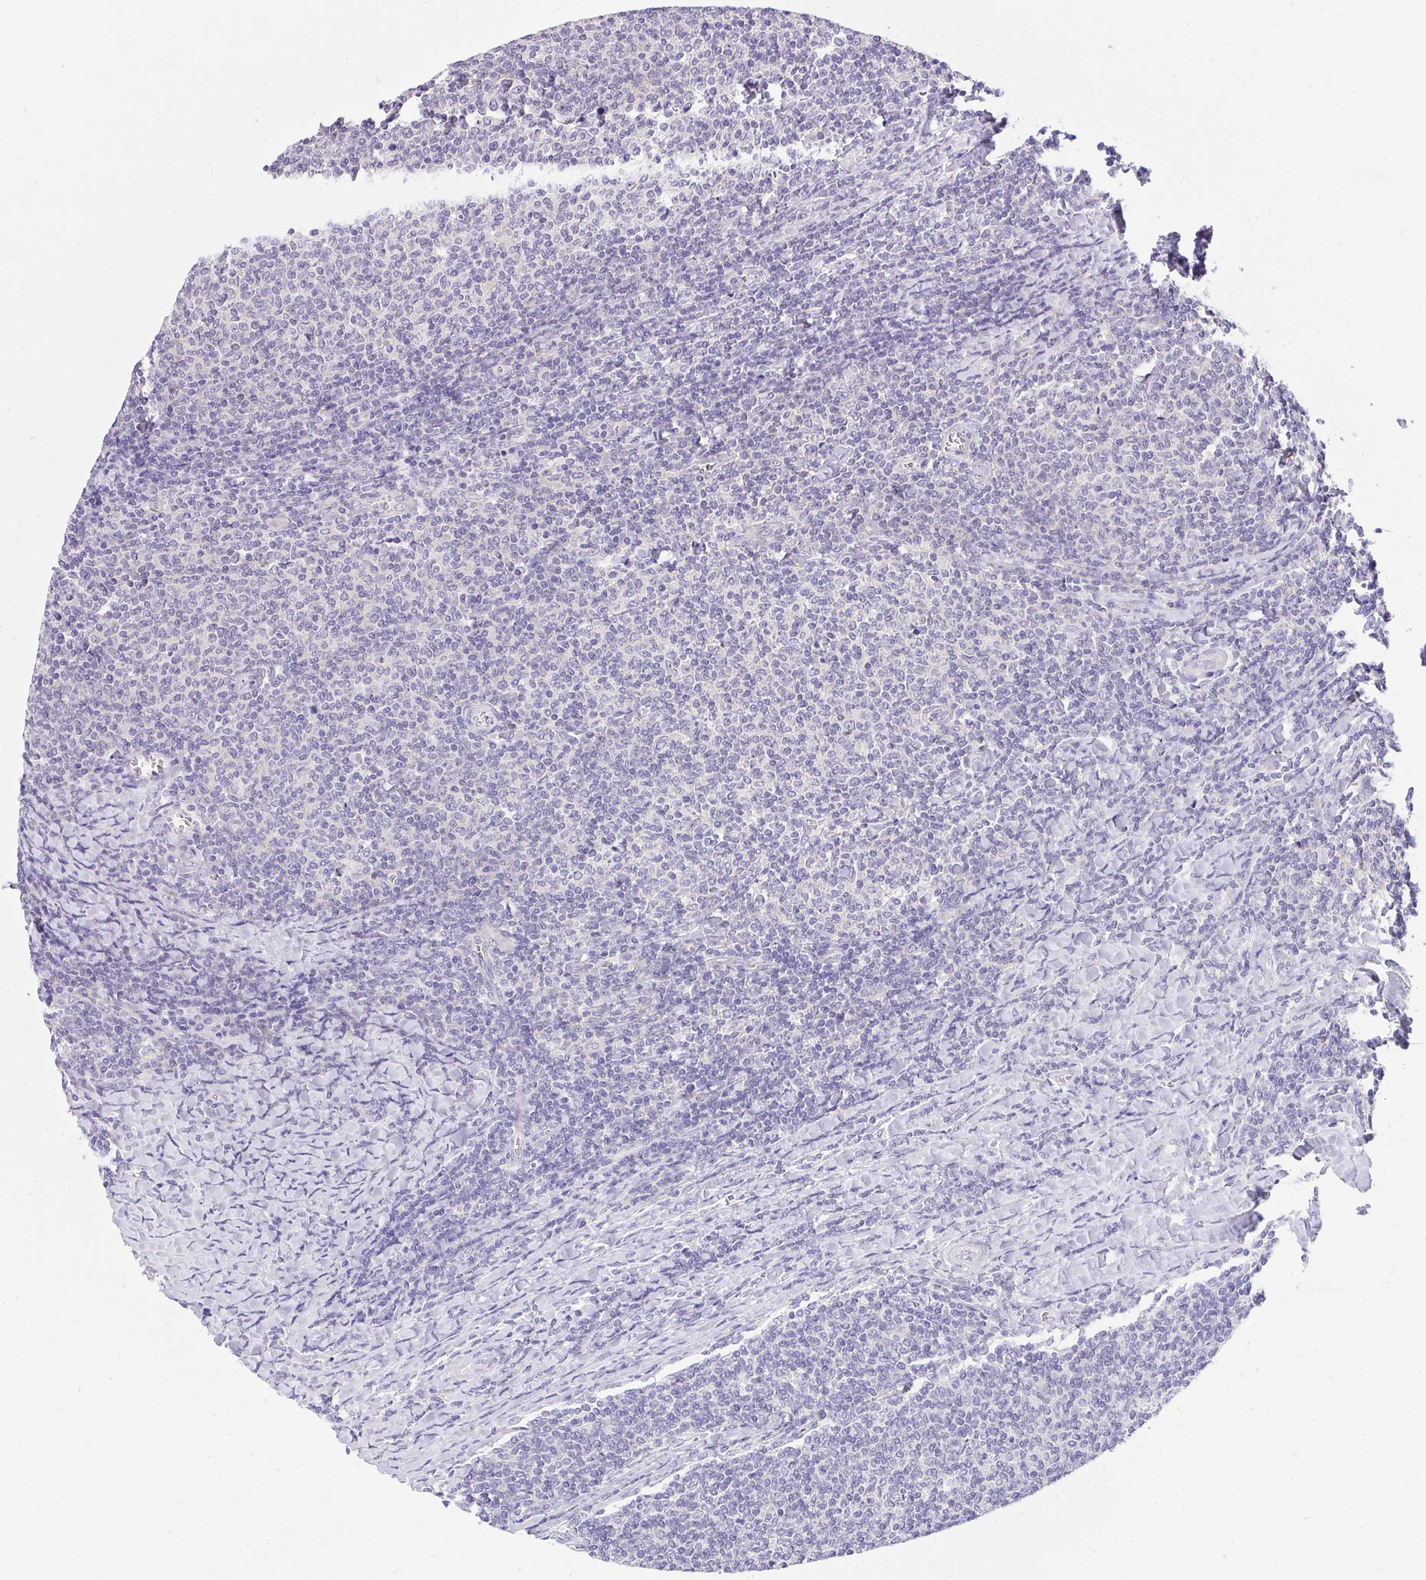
{"staining": {"intensity": "negative", "quantity": "none", "location": "none"}, "tissue": "lymphoma", "cell_type": "Tumor cells", "image_type": "cancer", "snomed": [{"axis": "morphology", "description": "Malignant lymphoma, non-Hodgkin's type, Low grade"}, {"axis": "topography", "description": "Lymph node"}], "caption": "High magnification brightfield microscopy of lymphoma stained with DAB (3,3'-diaminobenzidine) (brown) and counterstained with hematoxylin (blue): tumor cells show no significant staining.", "gene": "VGLL3", "patient": {"sex": "male", "age": 52}}